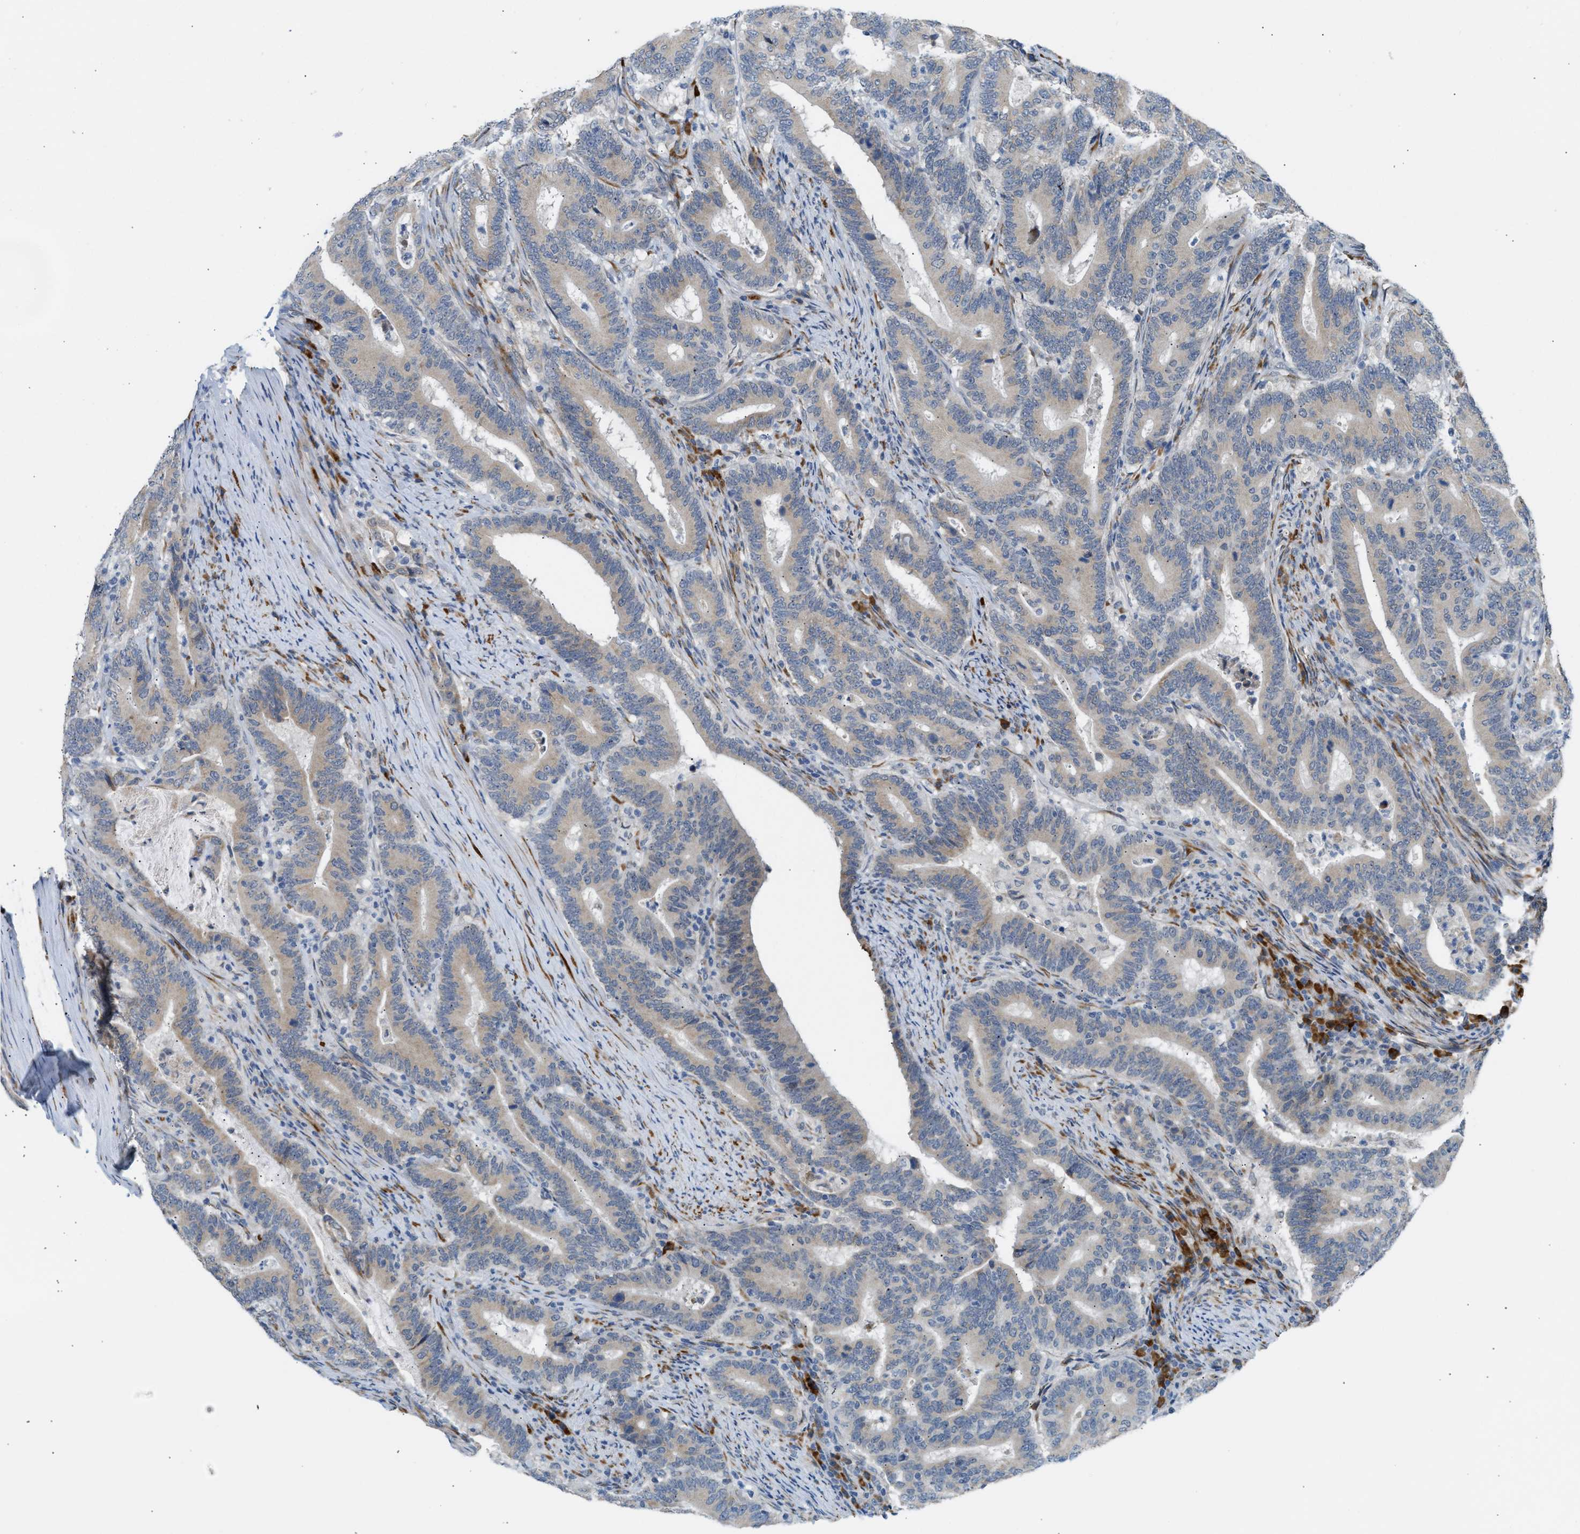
{"staining": {"intensity": "weak", "quantity": ">75%", "location": "cytoplasmic/membranous"}, "tissue": "colorectal cancer", "cell_type": "Tumor cells", "image_type": "cancer", "snomed": [{"axis": "morphology", "description": "Adenocarcinoma, NOS"}, {"axis": "topography", "description": "Colon"}], "caption": "A histopathology image of human colorectal cancer (adenocarcinoma) stained for a protein shows weak cytoplasmic/membranous brown staining in tumor cells.", "gene": "KCNC2", "patient": {"sex": "female", "age": 66}}